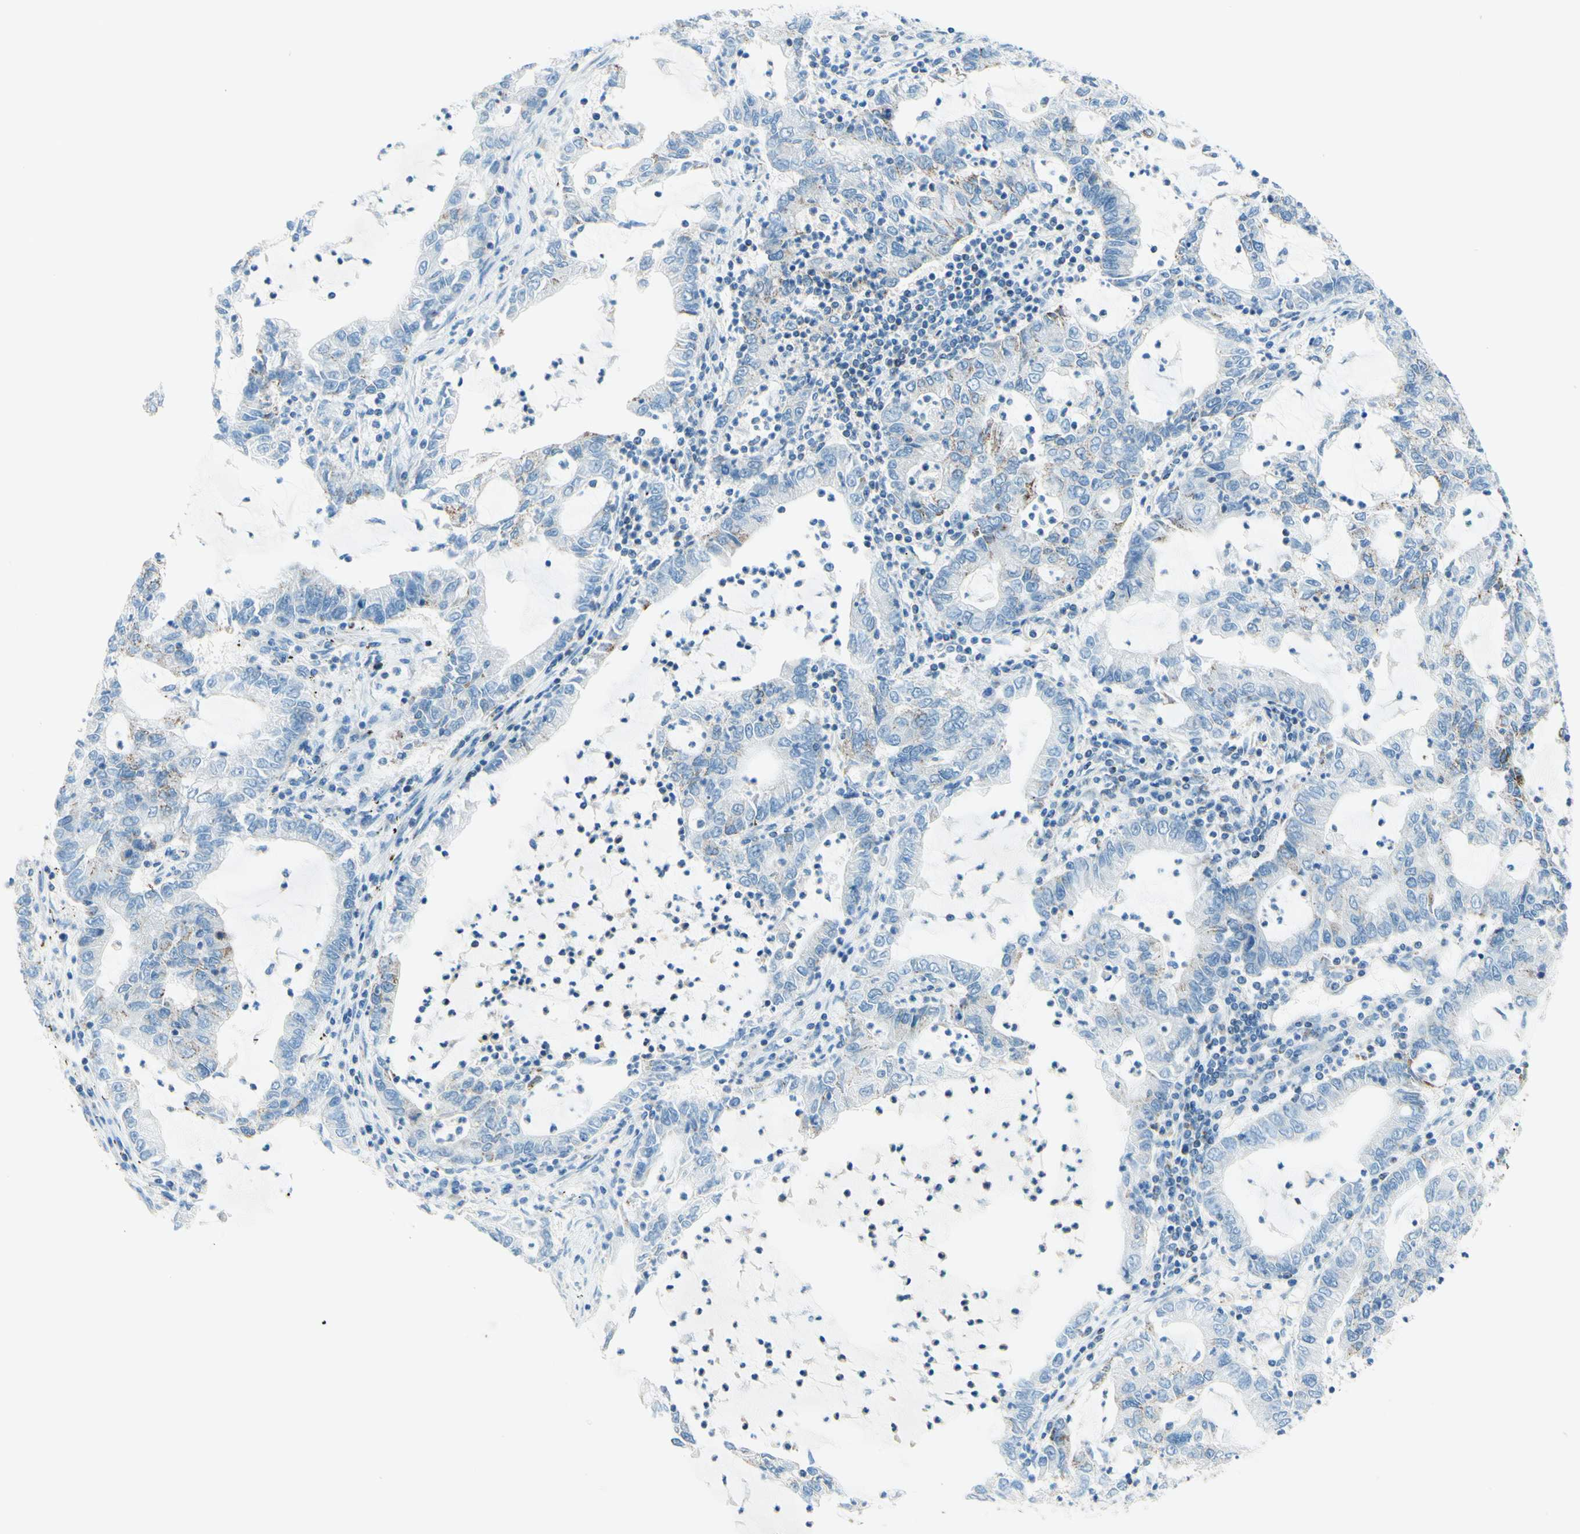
{"staining": {"intensity": "negative", "quantity": "none", "location": "none"}, "tissue": "lung cancer", "cell_type": "Tumor cells", "image_type": "cancer", "snomed": [{"axis": "morphology", "description": "Adenocarcinoma, NOS"}, {"axis": "topography", "description": "Lung"}], "caption": "High power microscopy histopathology image of an IHC micrograph of lung adenocarcinoma, revealing no significant staining in tumor cells.", "gene": "CBX7", "patient": {"sex": "female", "age": 51}}